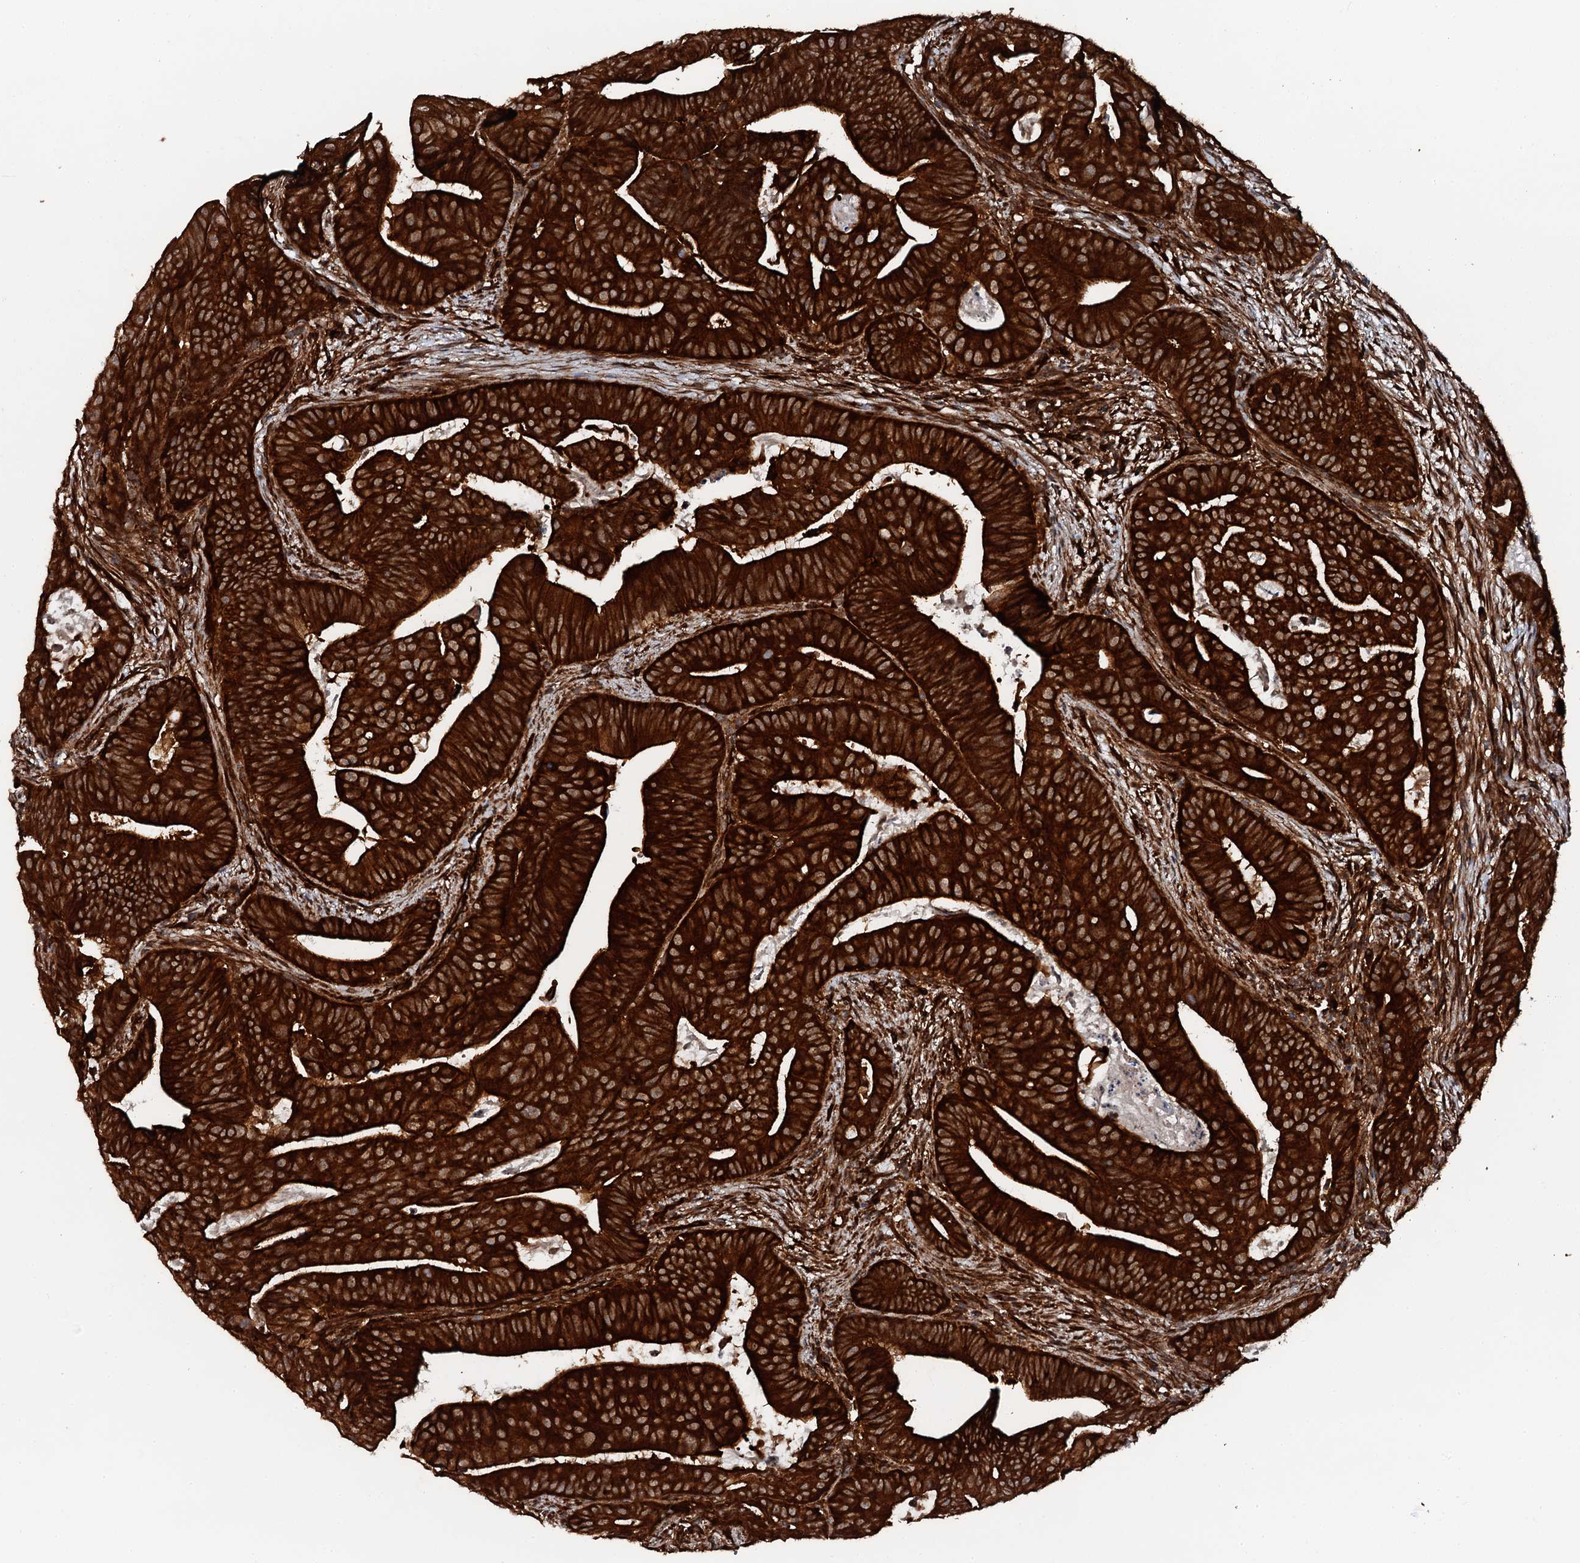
{"staining": {"intensity": "strong", "quantity": ">75%", "location": "cytoplasmic/membranous"}, "tissue": "colorectal cancer", "cell_type": "Tumor cells", "image_type": "cancer", "snomed": [{"axis": "morphology", "description": "Adenocarcinoma, NOS"}, {"axis": "topography", "description": "Rectum"}], "caption": "Colorectal cancer (adenocarcinoma) was stained to show a protein in brown. There is high levels of strong cytoplasmic/membranous staining in about >75% of tumor cells.", "gene": "FLYWCH1", "patient": {"sex": "female", "age": 75}}